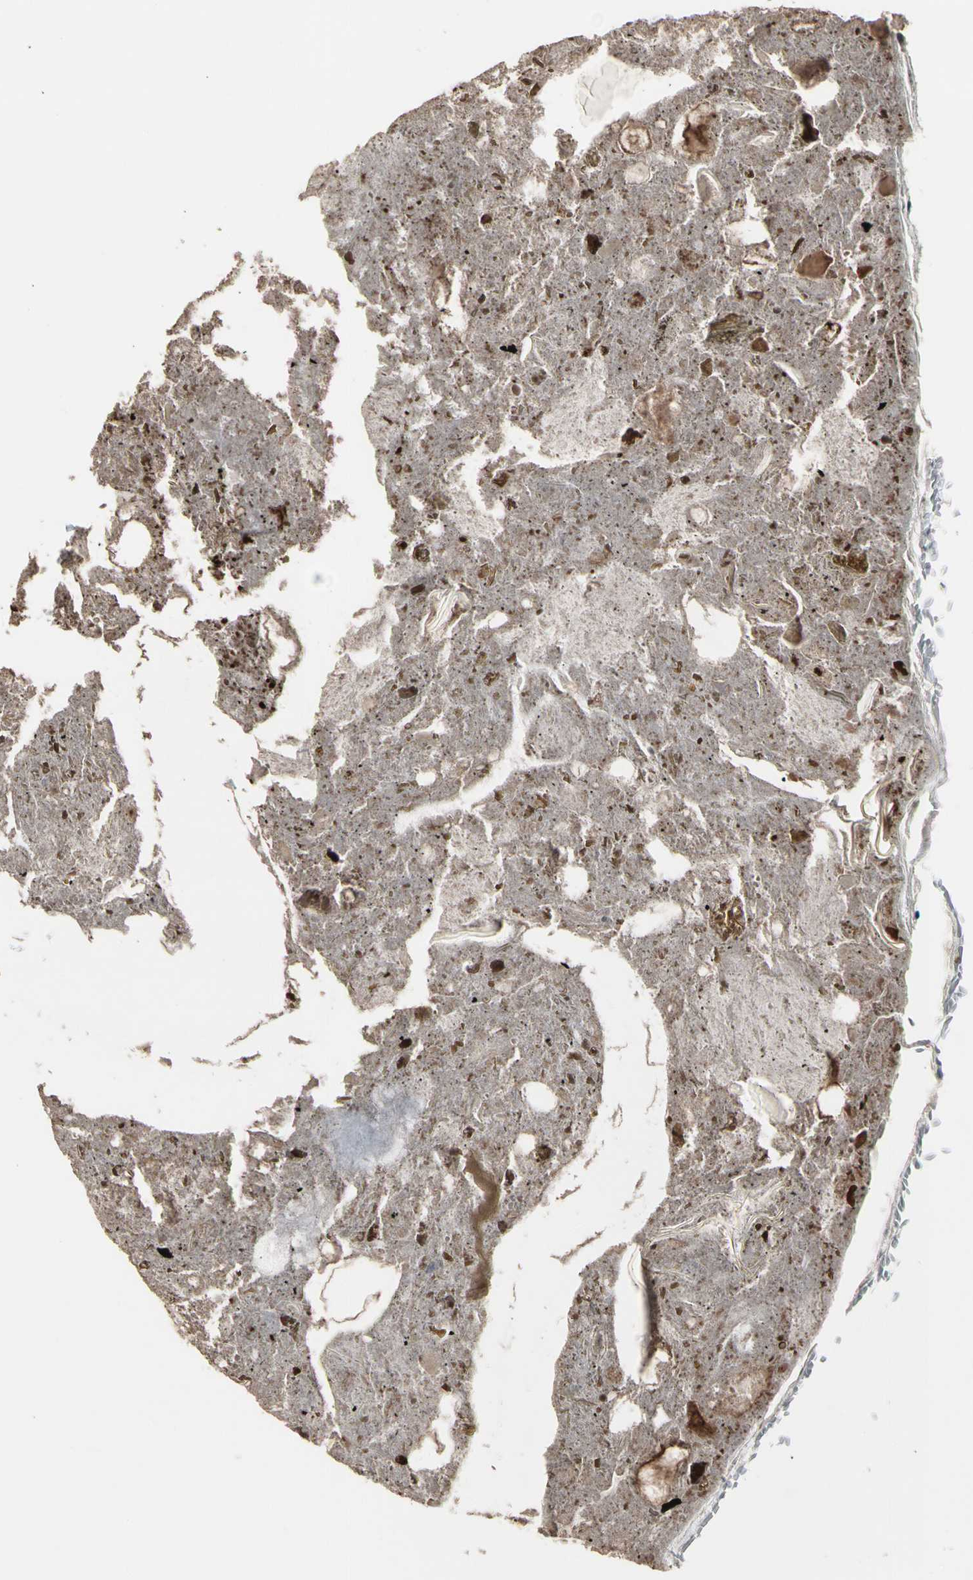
{"staining": {"intensity": "moderate", "quantity": ">75%", "location": "cytoplasmic/membranous"}, "tissue": "appendix", "cell_type": "Glandular cells", "image_type": "normal", "snomed": [{"axis": "morphology", "description": "Normal tissue, NOS"}, {"axis": "topography", "description": "Appendix"}], "caption": "Normal appendix was stained to show a protein in brown. There is medium levels of moderate cytoplasmic/membranous staining in approximately >75% of glandular cells. Using DAB (brown) and hematoxylin (blue) stains, captured at high magnification using brightfield microscopy.", "gene": "ENSG00000256646", "patient": {"sex": "female", "age": 10}}